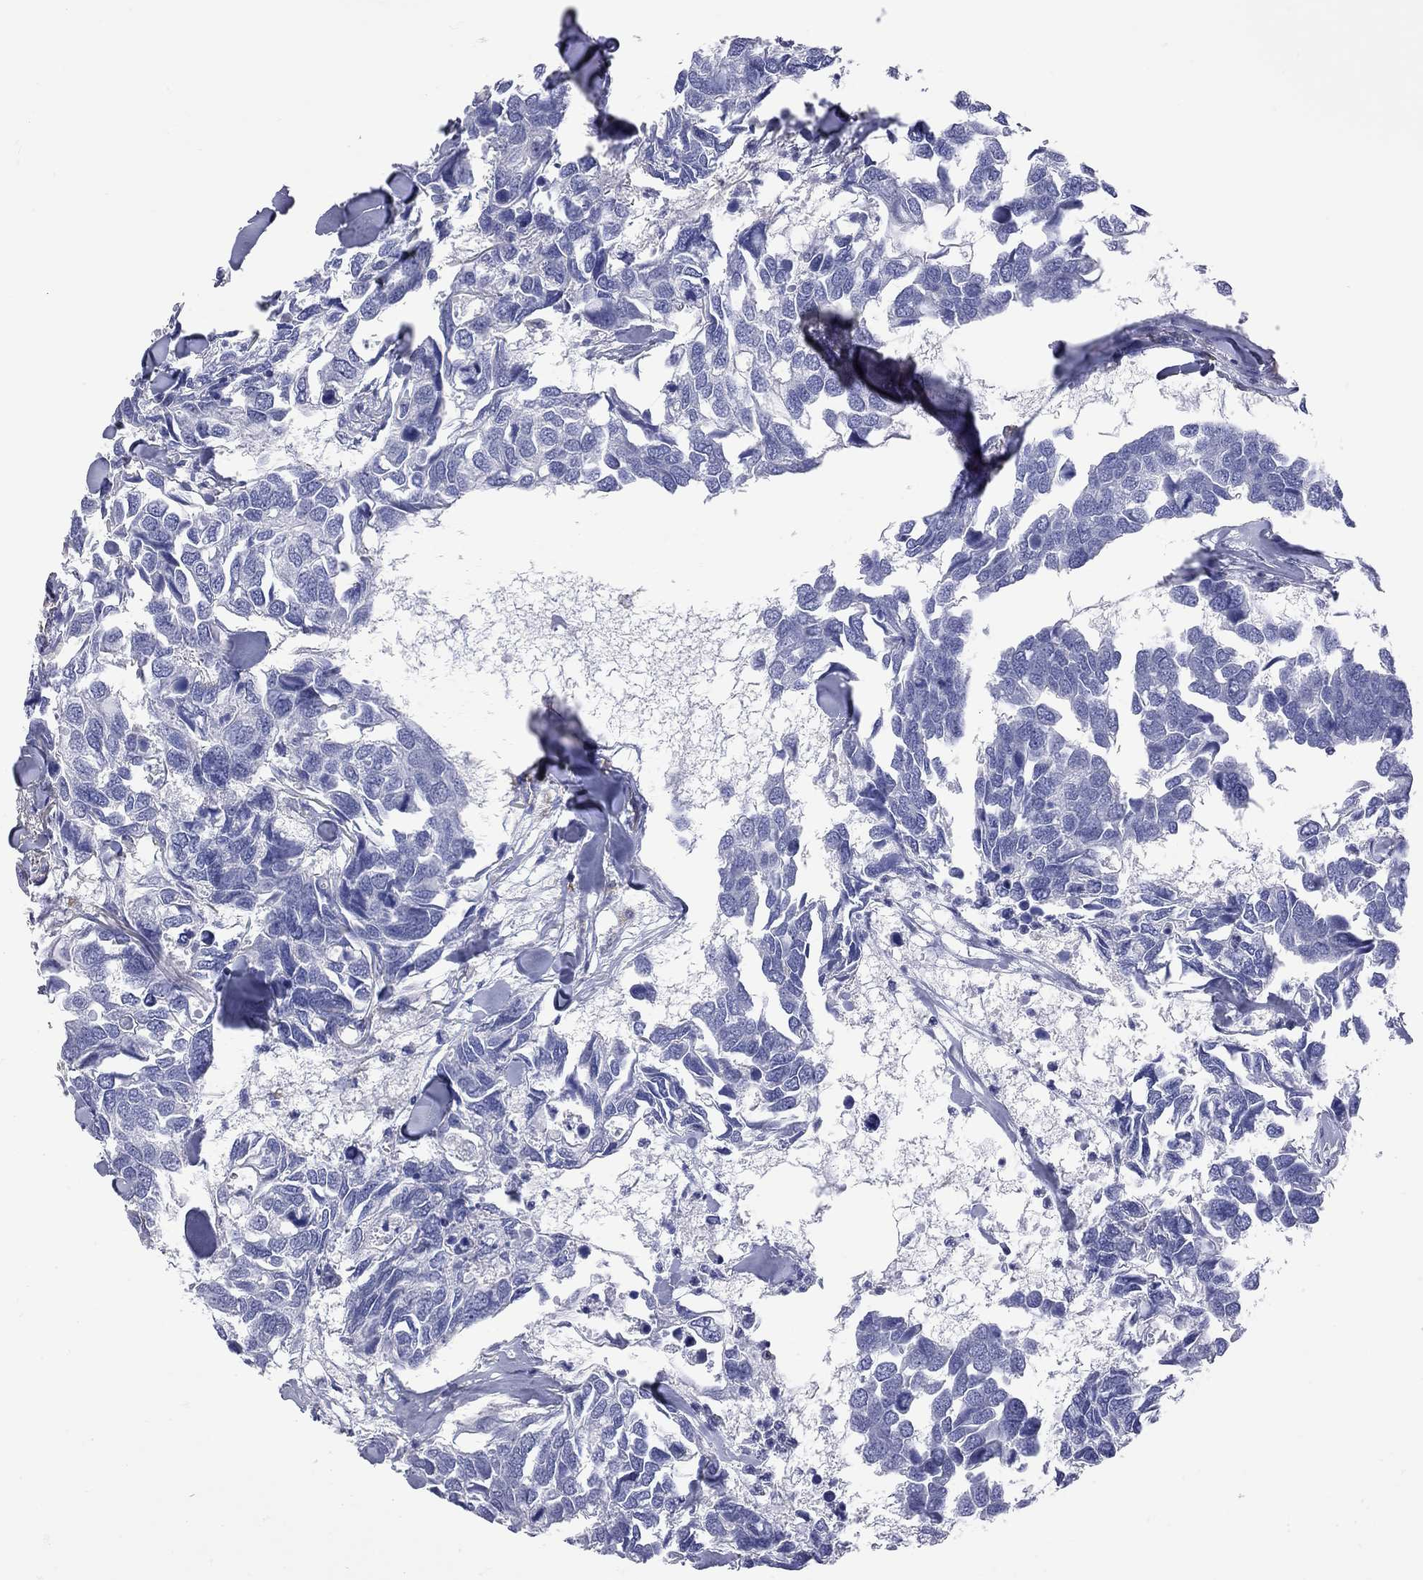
{"staining": {"intensity": "negative", "quantity": "none", "location": "none"}, "tissue": "breast cancer", "cell_type": "Tumor cells", "image_type": "cancer", "snomed": [{"axis": "morphology", "description": "Duct carcinoma"}, {"axis": "topography", "description": "Breast"}], "caption": "Photomicrograph shows no significant protein positivity in tumor cells of breast infiltrating ductal carcinoma.", "gene": "ABI3", "patient": {"sex": "female", "age": 83}}